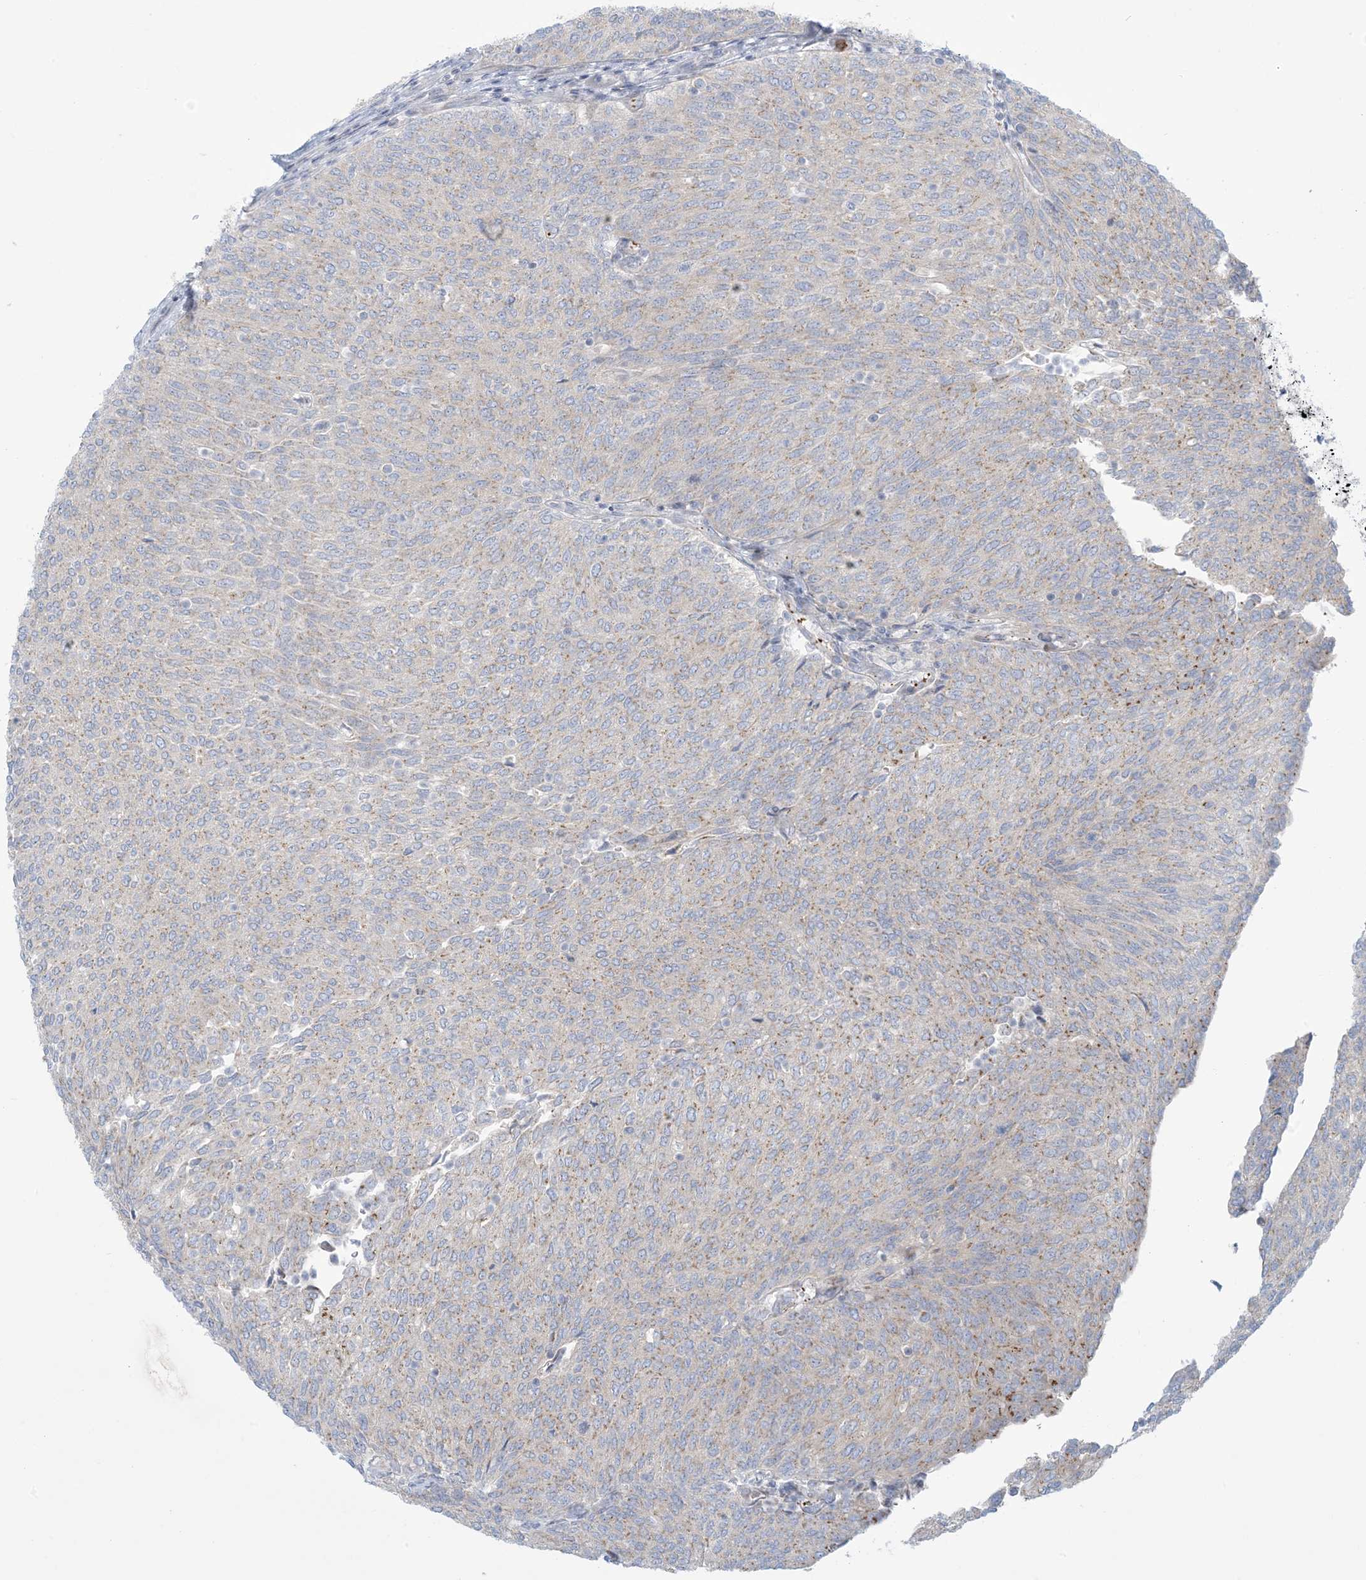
{"staining": {"intensity": "moderate", "quantity": "25%-75%", "location": "cytoplasmic/membranous"}, "tissue": "urothelial cancer", "cell_type": "Tumor cells", "image_type": "cancer", "snomed": [{"axis": "morphology", "description": "Urothelial carcinoma, Low grade"}, {"axis": "topography", "description": "Urinary bladder"}], "caption": "A micrograph of human urothelial cancer stained for a protein demonstrates moderate cytoplasmic/membranous brown staining in tumor cells.", "gene": "AFTPH", "patient": {"sex": "female", "age": 79}}